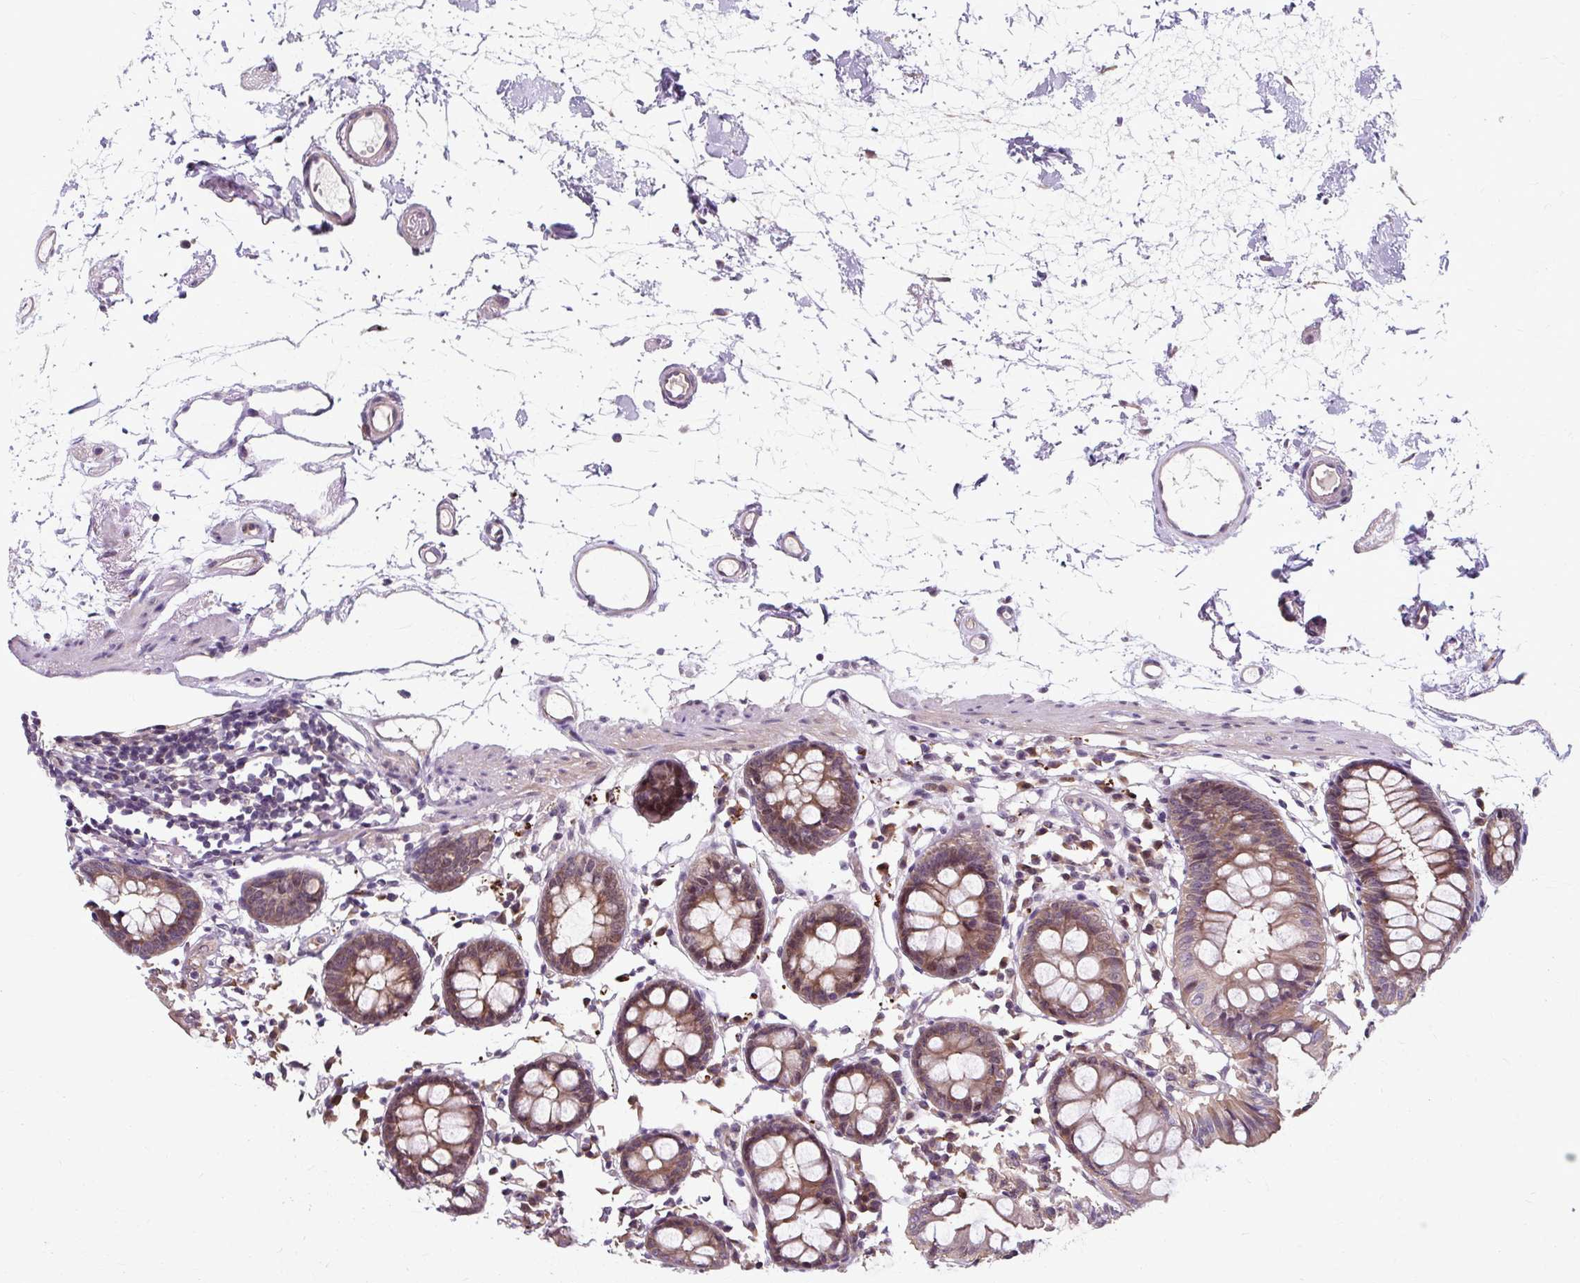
{"staining": {"intensity": "moderate", "quantity": ">75%", "location": "cytoplasmic/membranous"}, "tissue": "colon", "cell_type": "Endothelial cells", "image_type": "normal", "snomed": [{"axis": "morphology", "description": "Normal tissue, NOS"}, {"axis": "topography", "description": "Colon"}], "caption": "Immunohistochemistry image of benign human colon stained for a protein (brown), which shows medium levels of moderate cytoplasmic/membranous staining in approximately >75% of endothelial cells.", "gene": "ZNF555", "patient": {"sex": "female", "age": 84}}